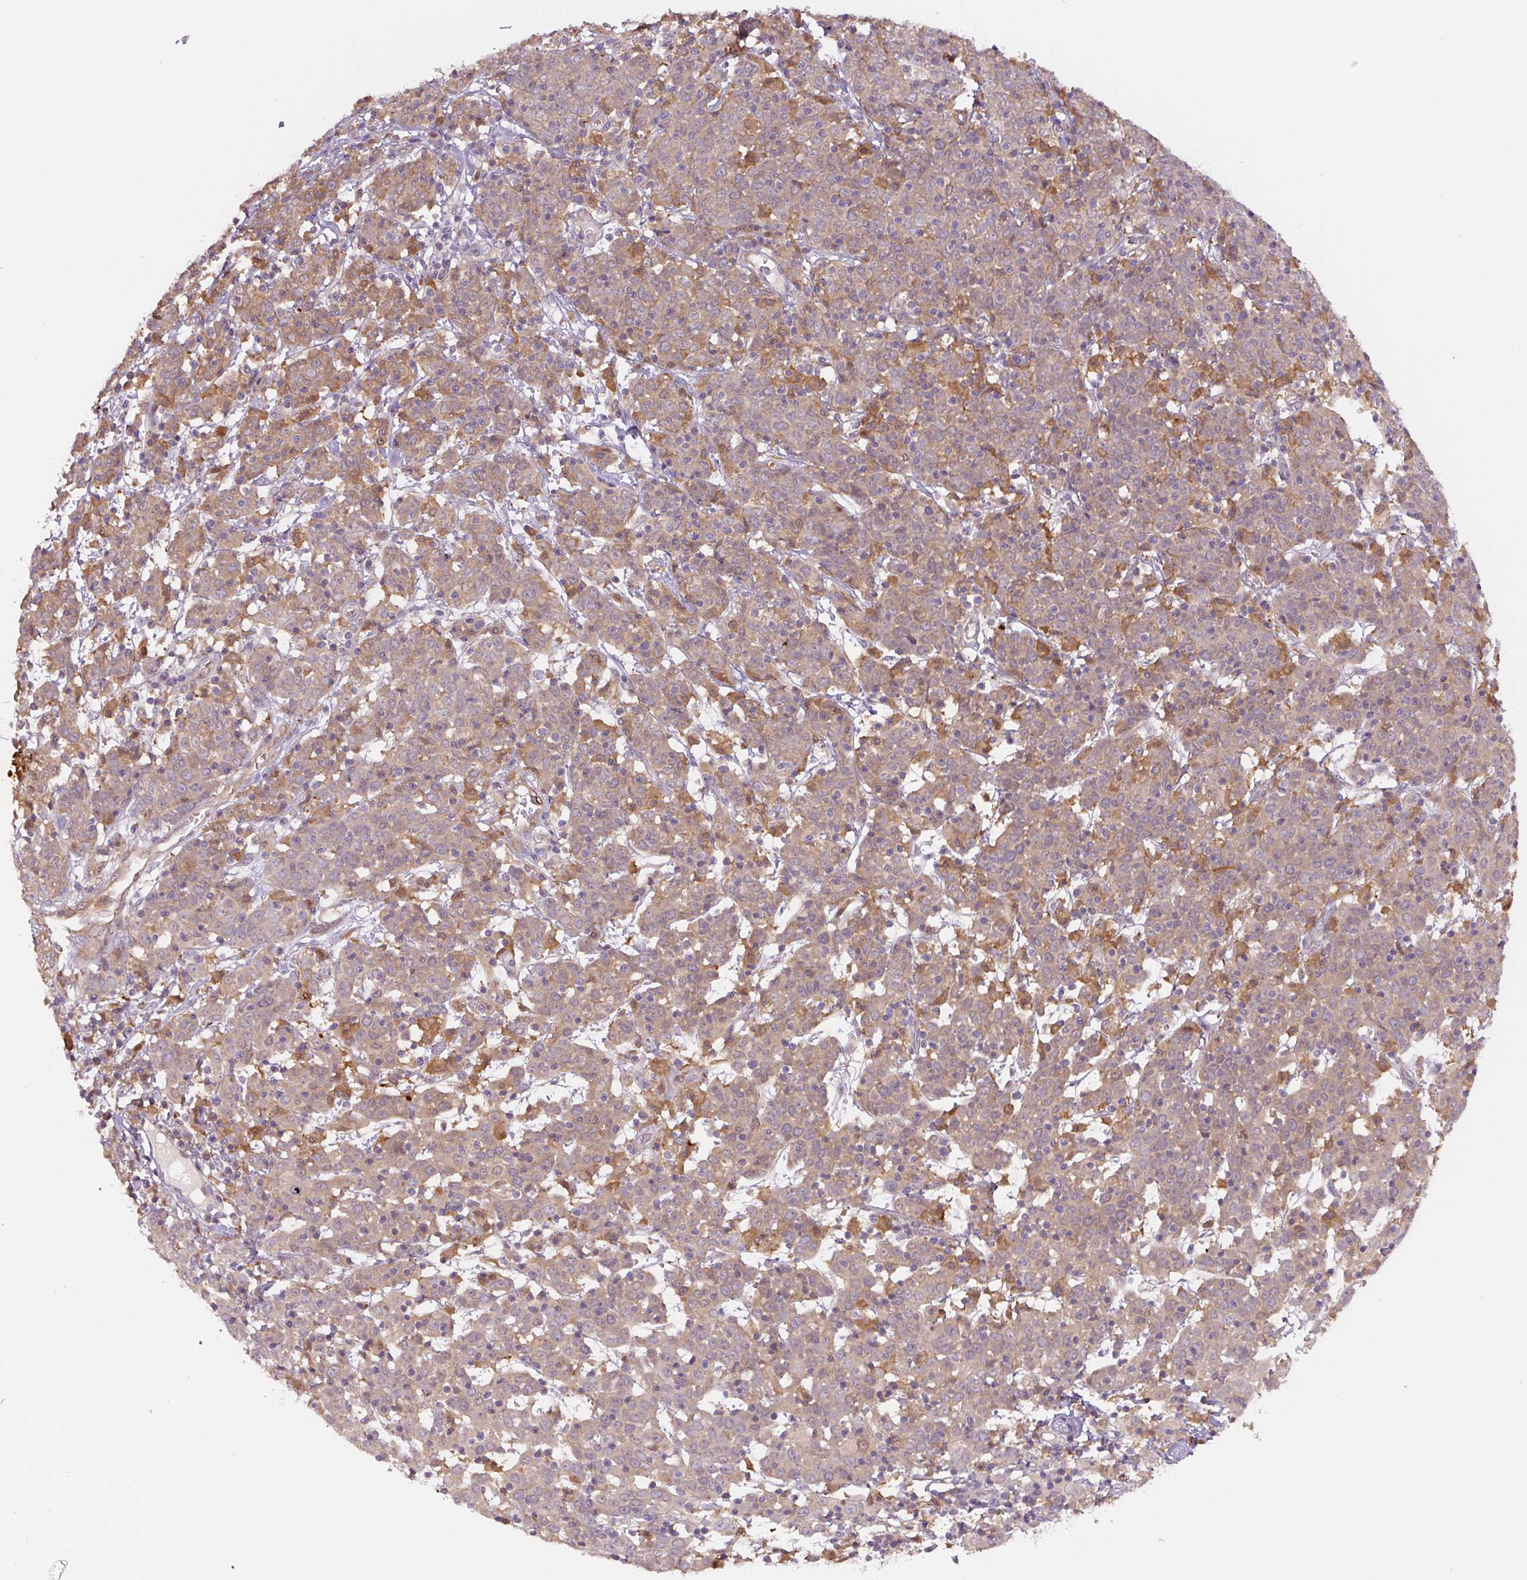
{"staining": {"intensity": "weak", "quantity": ">75%", "location": "cytoplasmic/membranous"}, "tissue": "cervical cancer", "cell_type": "Tumor cells", "image_type": "cancer", "snomed": [{"axis": "morphology", "description": "Squamous cell carcinoma, NOS"}, {"axis": "topography", "description": "Cervix"}], "caption": "Tumor cells show low levels of weak cytoplasmic/membranous staining in about >75% of cells in squamous cell carcinoma (cervical). Immunohistochemistry stains the protein of interest in brown and the nuclei are stained blue.", "gene": "SPSB2", "patient": {"sex": "female", "age": 67}}